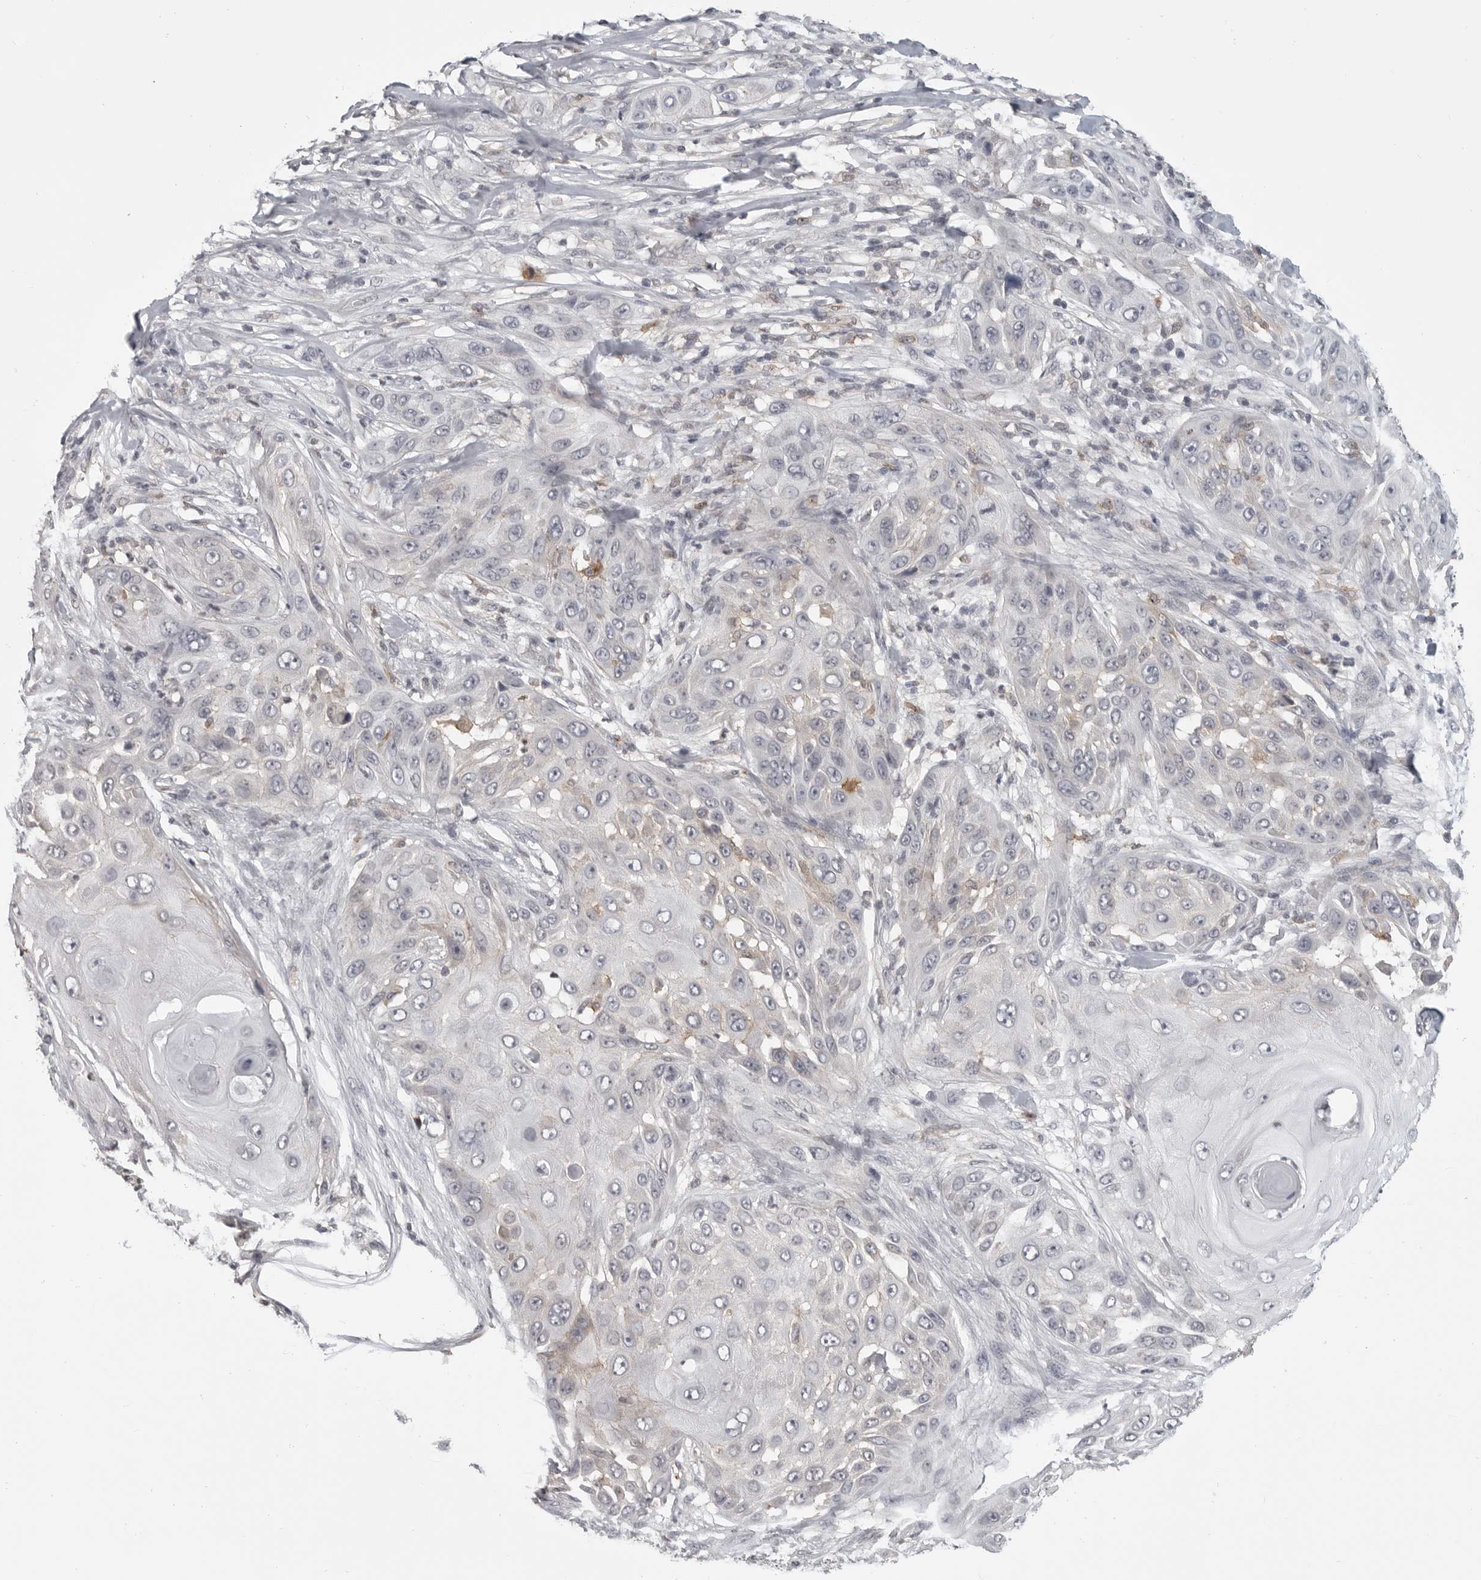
{"staining": {"intensity": "negative", "quantity": "none", "location": "none"}, "tissue": "skin cancer", "cell_type": "Tumor cells", "image_type": "cancer", "snomed": [{"axis": "morphology", "description": "Squamous cell carcinoma, NOS"}, {"axis": "topography", "description": "Skin"}], "caption": "Immunohistochemistry photomicrograph of neoplastic tissue: human skin squamous cell carcinoma stained with DAB exhibits no significant protein positivity in tumor cells.", "gene": "IFNGR1", "patient": {"sex": "female", "age": 44}}